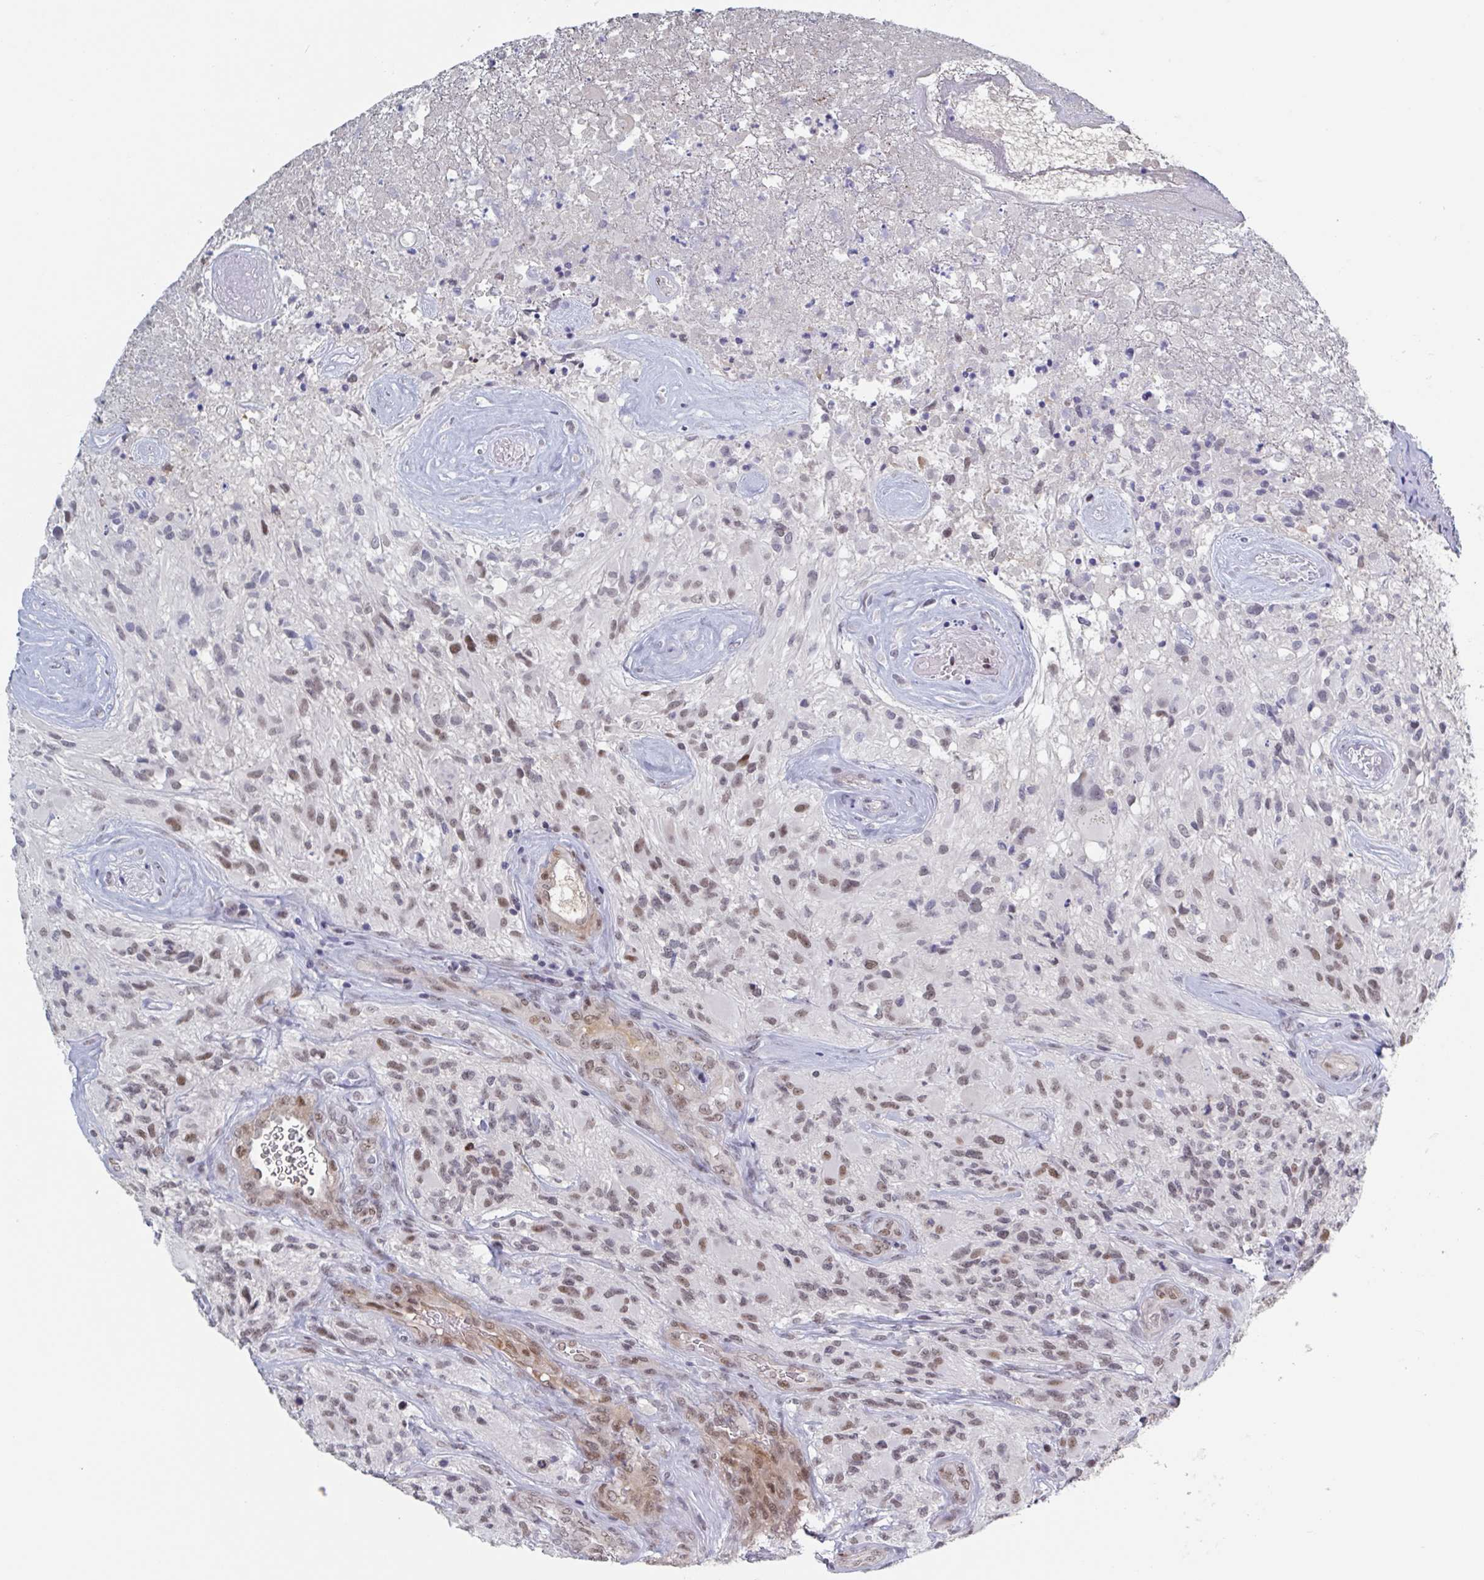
{"staining": {"intensity": "moderate", "quantity": "25%-75%", "location": "nuclear"}, "tissue": "glioma", "cell_type": "Tumor cells", "image_type": "cancer", "snomed": [{"axis": "morphology", "description": "Glioma, malignant, High grade"}, {"axis": "topography", "description": "Brain"}], "caption": "Malignant high-grade glioma tissue displays moderate nuclear staining in about 25%-75% of tumor cells, visualized by immunohistochemistry.", "gene": "BCL7B", "patient": {"sex": "female", "age": 65}}